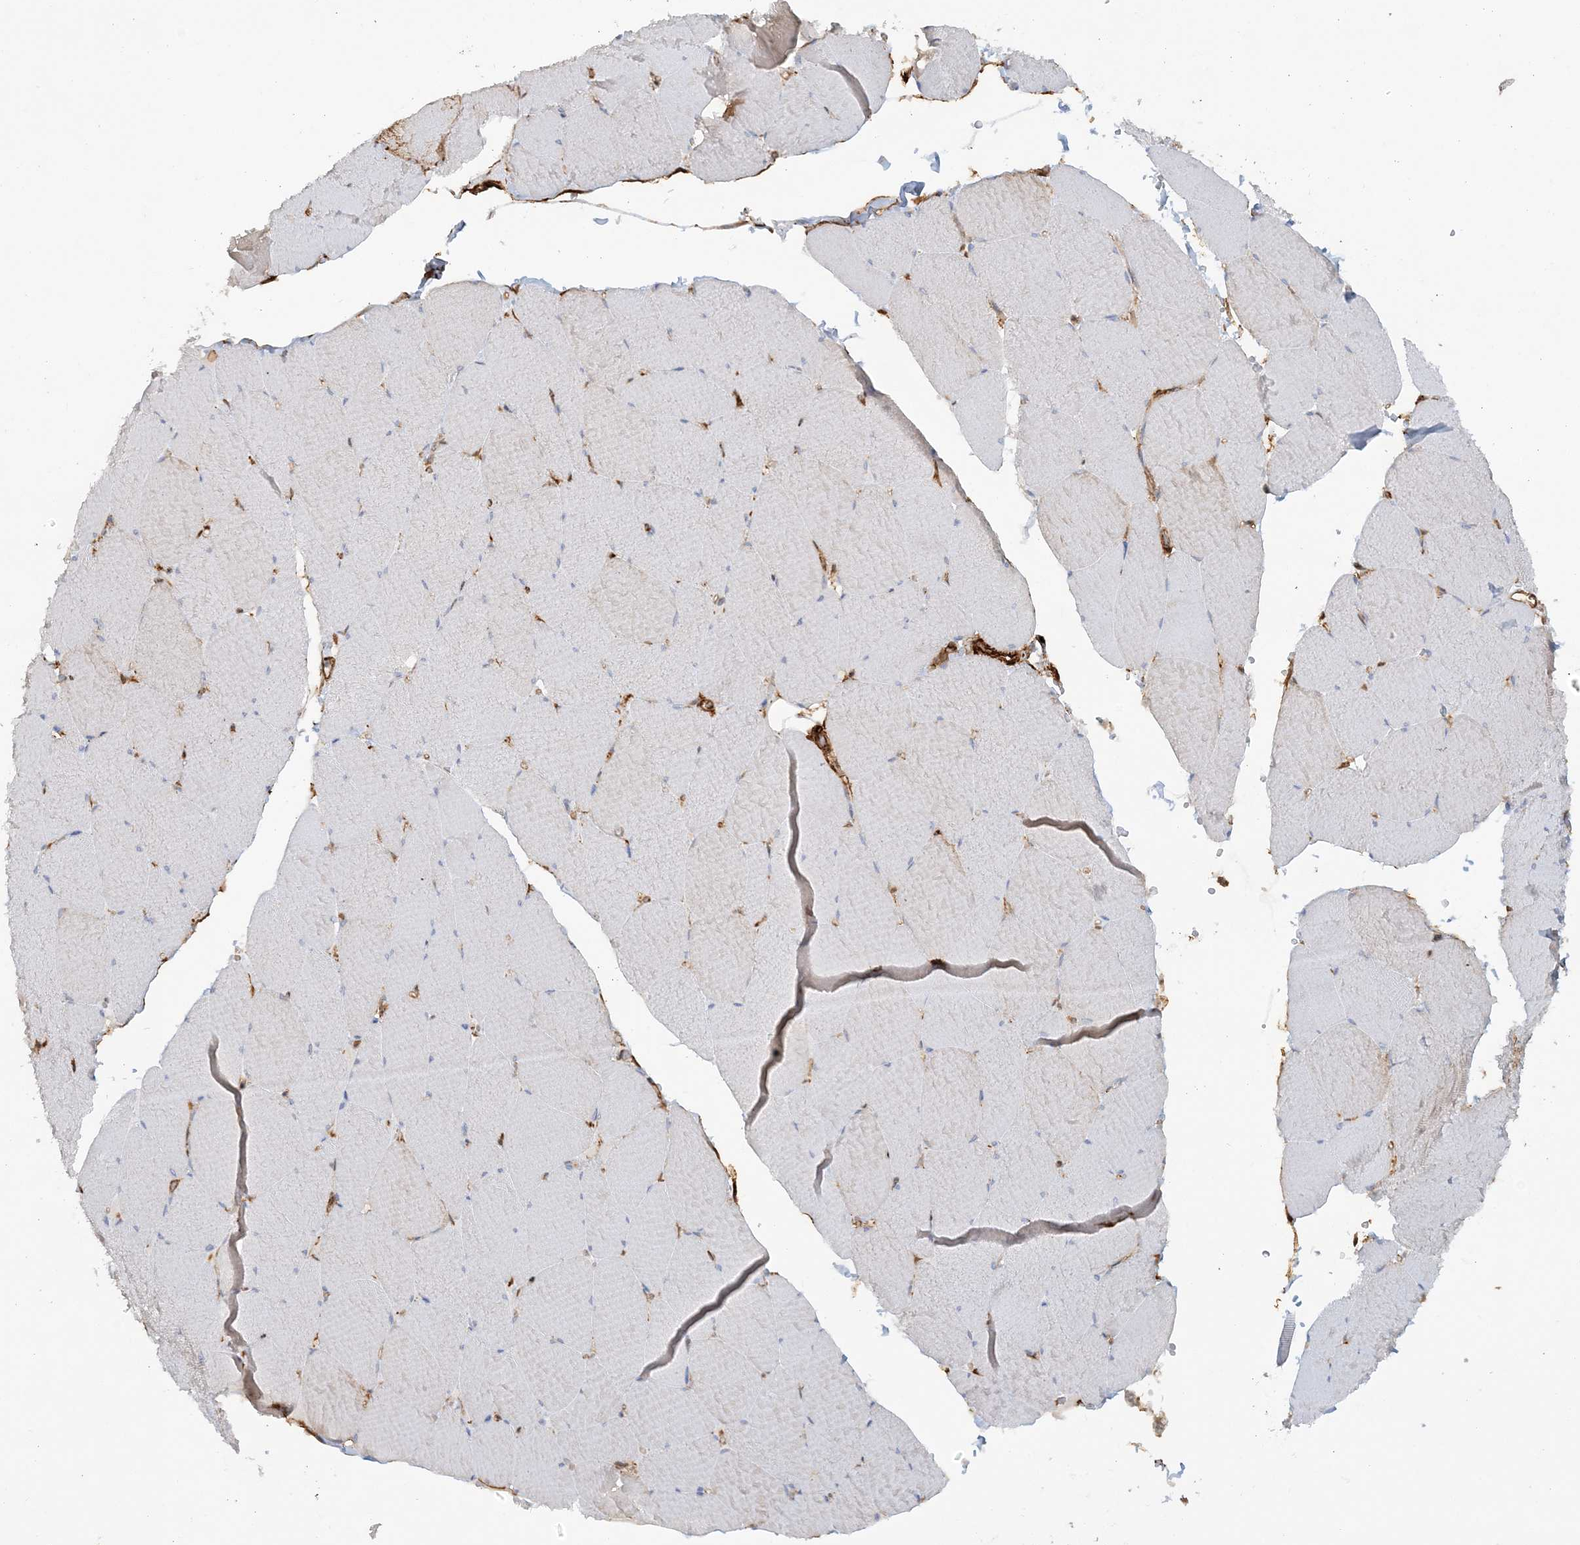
{"staining": {"intensity": "negative", "quantity": "none", "location": "none"}, "tissue": "skeletal muscle", "cell_type": "Myocytes", "image_type": "normal", "snomed": [{"axis": "morphology", "description": "Normal tissue, NOS"}, {"axis": "topography", "description": "Skeletal muscle"}, {"axis": "topography", "description": "Head-Neck"}], "caption": "Immunohistochemistry (IHC) of benign skeletal muscle shows no expression in myocytes.", "gene": "DSTN", "patient": {"sex": "male", "age": 66}}